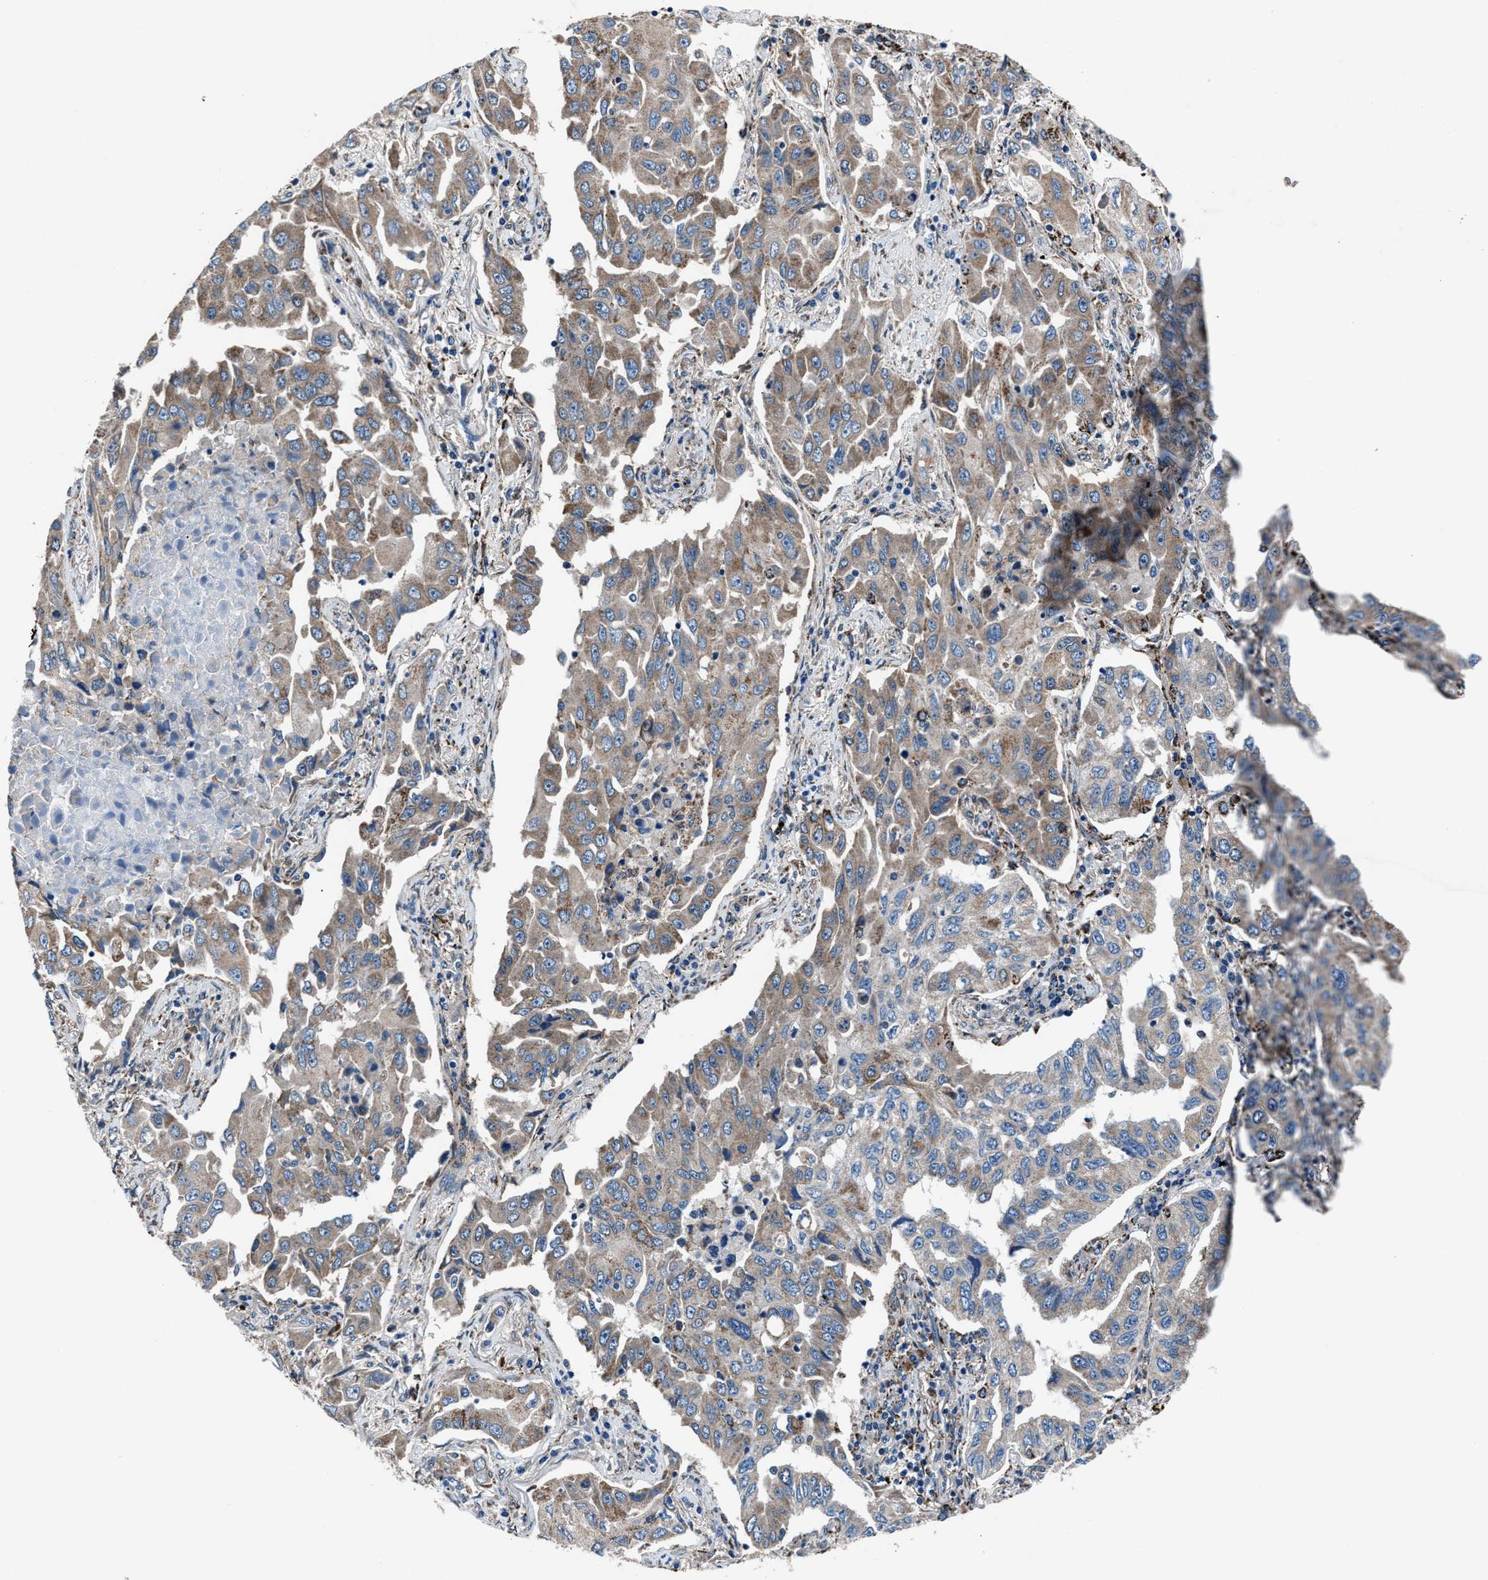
{"staining": {"intensity": "moderate", "quantity": "25%-75%", "location": "cytoplasmic/membranous"}, "tissue": "lung cancer", "cell_type": "Tumor cells", "image_type": "cancer", "snomed": [{"axis": "morphology", "description": "Adenocarcinoma, NOS"}, {"axis": "topography", "description": "Lung"}], "caption": "IHC photomicrograph of neoplastic tissue: lung cancer (adenocarcinoma) stained using IHC shows medium levels of moderate protein expression localized specifically in the cytoplasmic/membranous of tumor cells, appearing as a cytoplasmic/membranous brown color.", "gene": "PRTFDC1", "patient": {"sex": "female", "age": 65}}